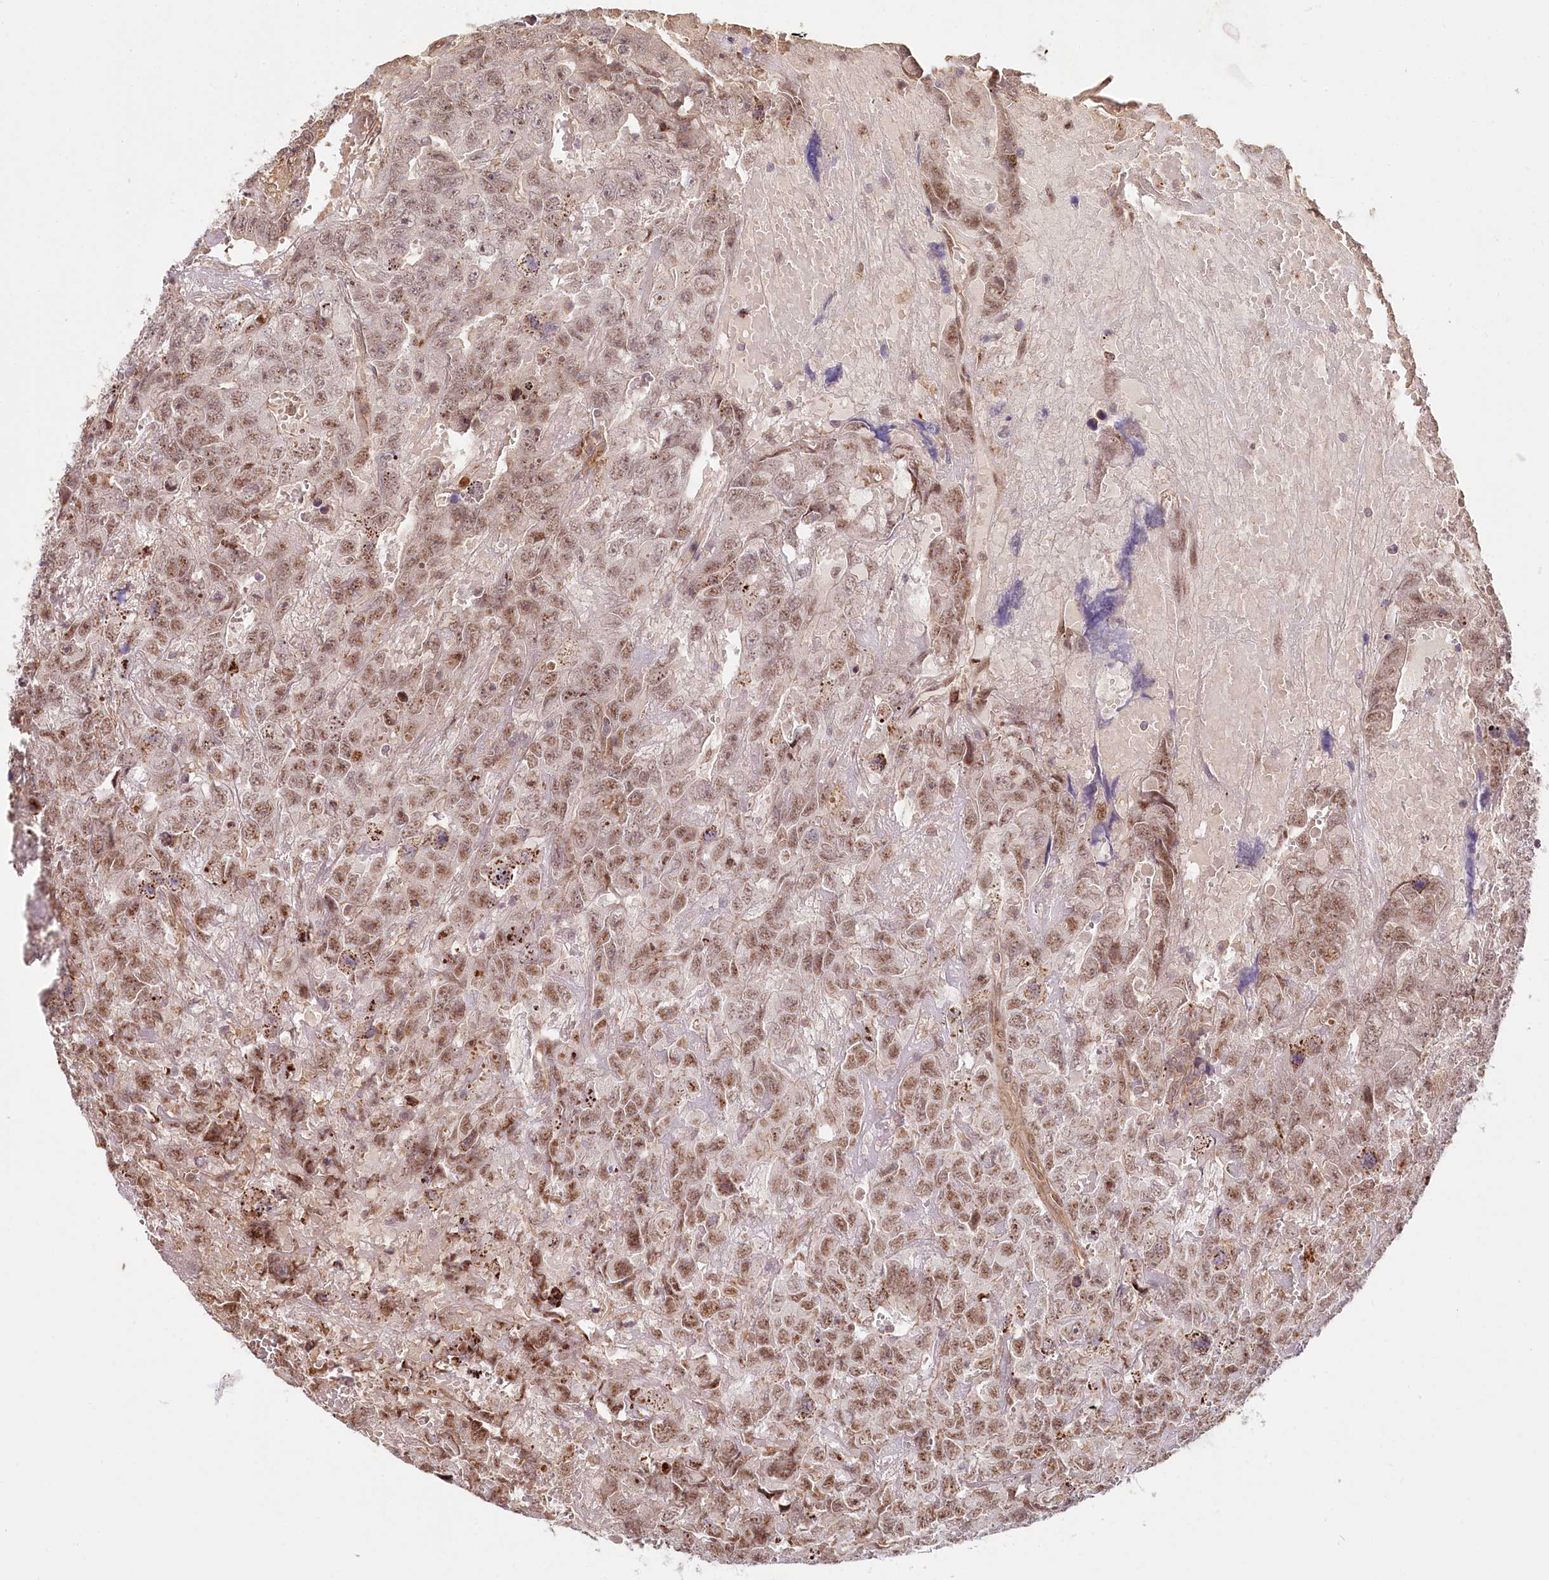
{"staining": {"intensity": "moderate", "quantity": "25%-75%", "location": "nuclear"}, "tissue": "testis cancer", "cell_type": "Tumor cells", "image_type": "cancer", "snomed": [{"axis": "morphology", "description": "Carcinoma, Embryonal, NOS"}, {"axis": "topography", "description": "Testis"}], "caption": "Tumor cells show medium levels of moderate nuclear positivity in about 25%-75% of cells in testis embryonal carcinoma.", "gene": "TUBGCP2", "patient": {"sex": "male", "age": 45}}